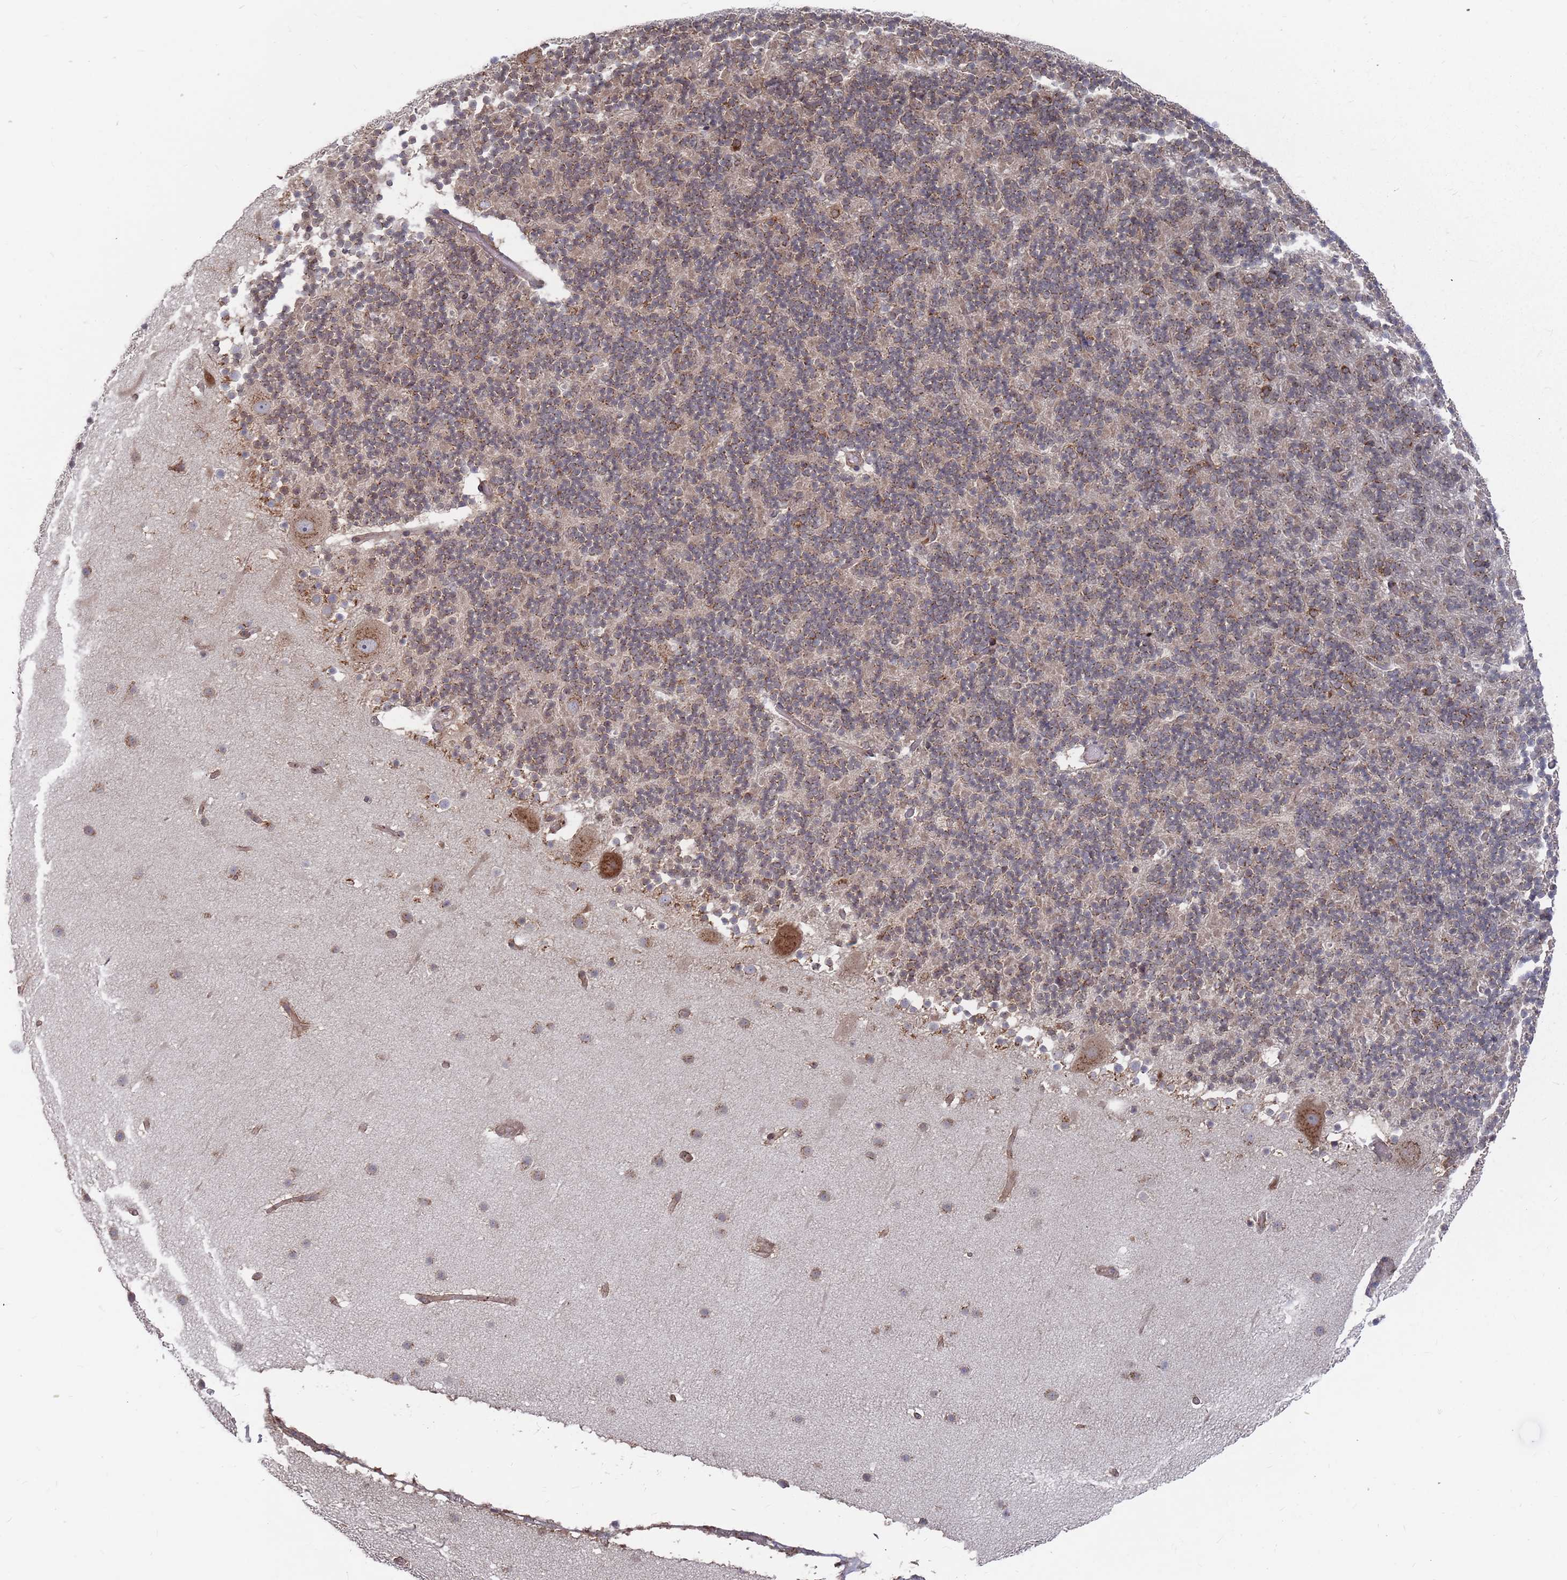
{"staining": {"intensity": "moderate", "quantity": "25%-75%", "location": "cytoplasmic/membranous"}, "tissue": "cerebellum", "cell_type": "Cells in granular layer", "image_type": "normal", "snomed": [{"axis": "morphology", "description": "Normal tissue, NOS"}, {"axis": "topography", "description": "Cerebellum"}], "caption": "Immunohistochemistry (IHC) staining of unremarkable cerebellum, which exhibits medium levels of moderate cytoplasmic/membranous staining in about 25%-75% of cells in granular layer indicating moderate cytoplasmic/membranous protein expression. The staining was performed using DAB (brown) for protein detection and nuclei were counterstained in hematoxylin (blue).", "gene": "FMO4", "patient": {"sex": "male", "age": 57}}